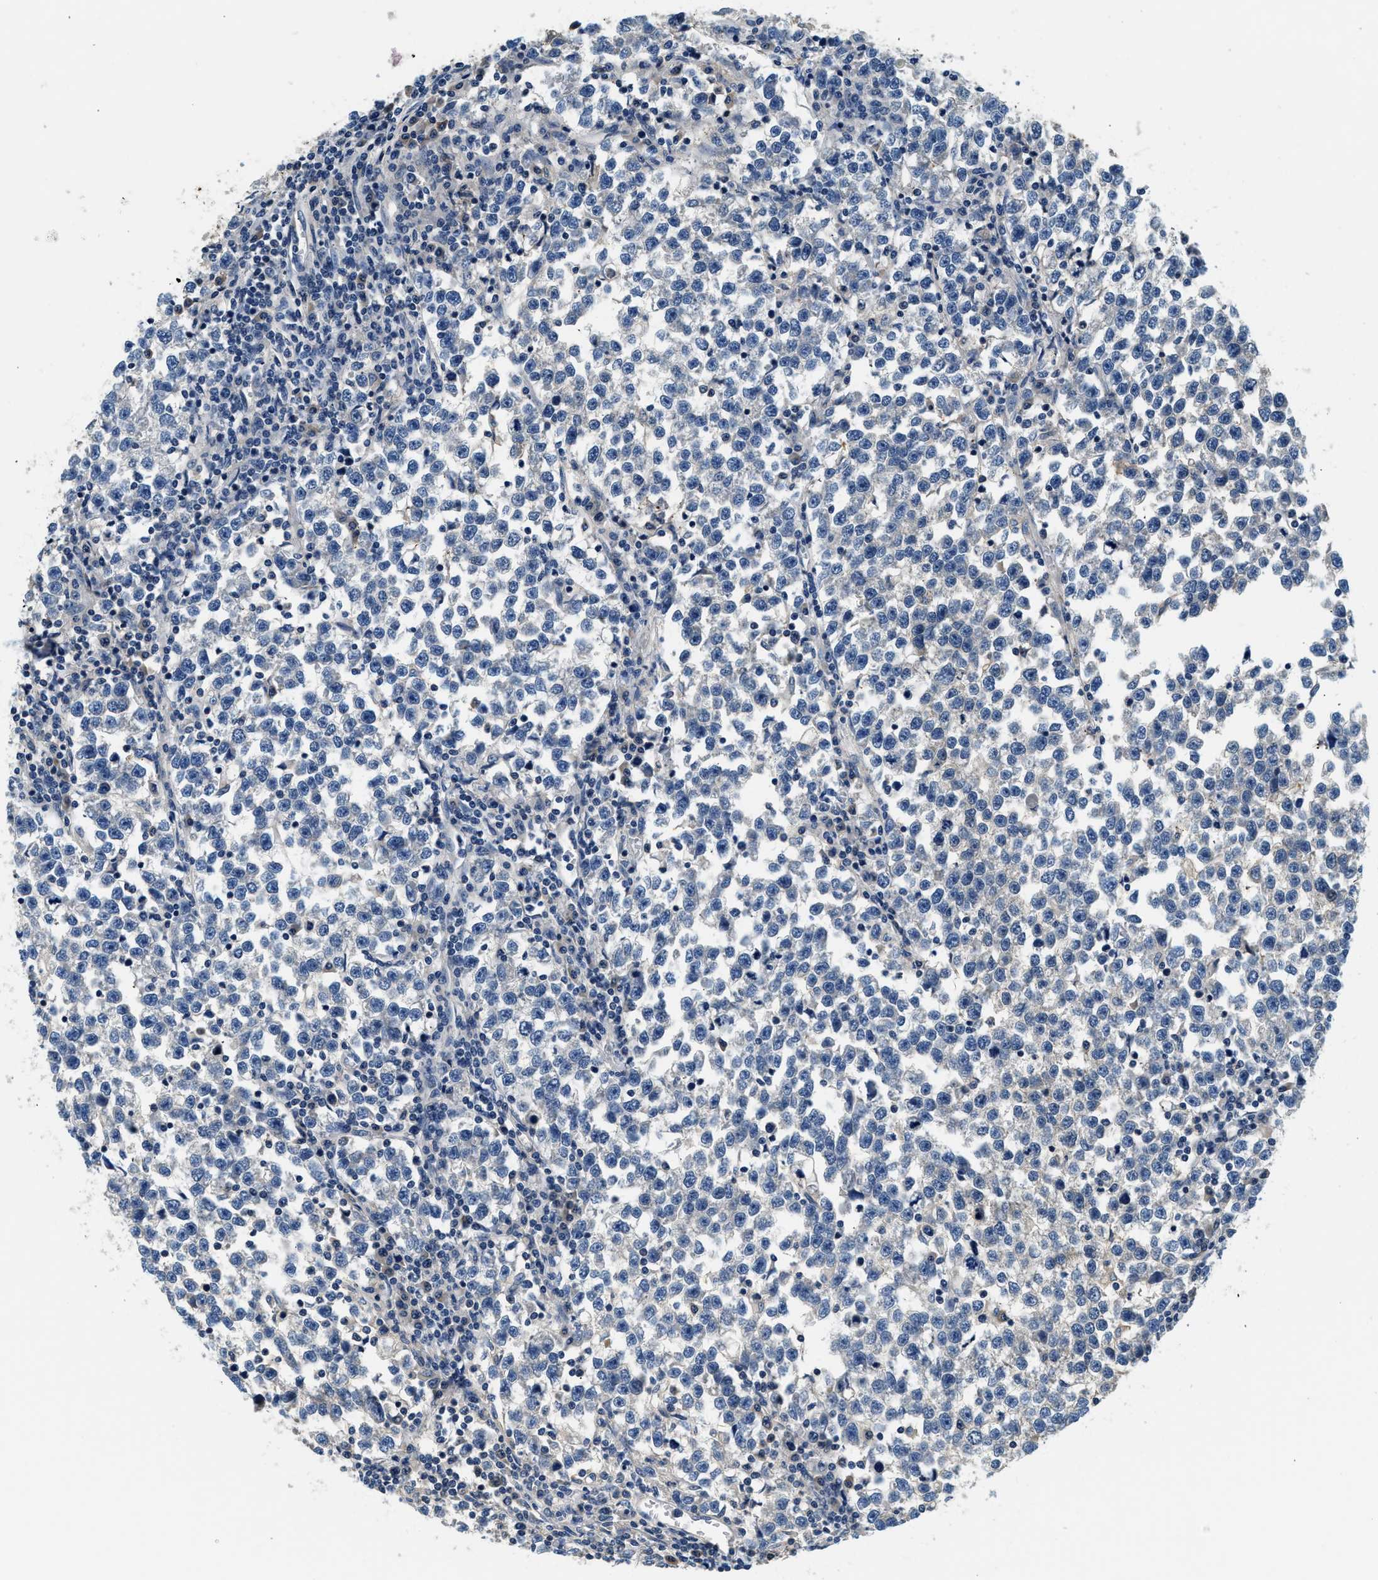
{"staining": {"intensity": "negative", "quantity": "none", "location": "none"}, "tissue": "testis cancer", "cell_type": "Tumor cells", "image_type": "cancer", "snomed": [{"axis": "morphology", "description": "Normal tissue, NOS"}, {"axis": "morphology", "description": "Seminoma, NOS"}, {"axis": "topography", "description": "Testis"}], "caption": "Seminoma (testis) stained for a protein using immunohistochemistry (IHC) exhibits no staining tumor cells.", "gene": "SLC35E1", "patient": {"sex": "male", "age": 43}}